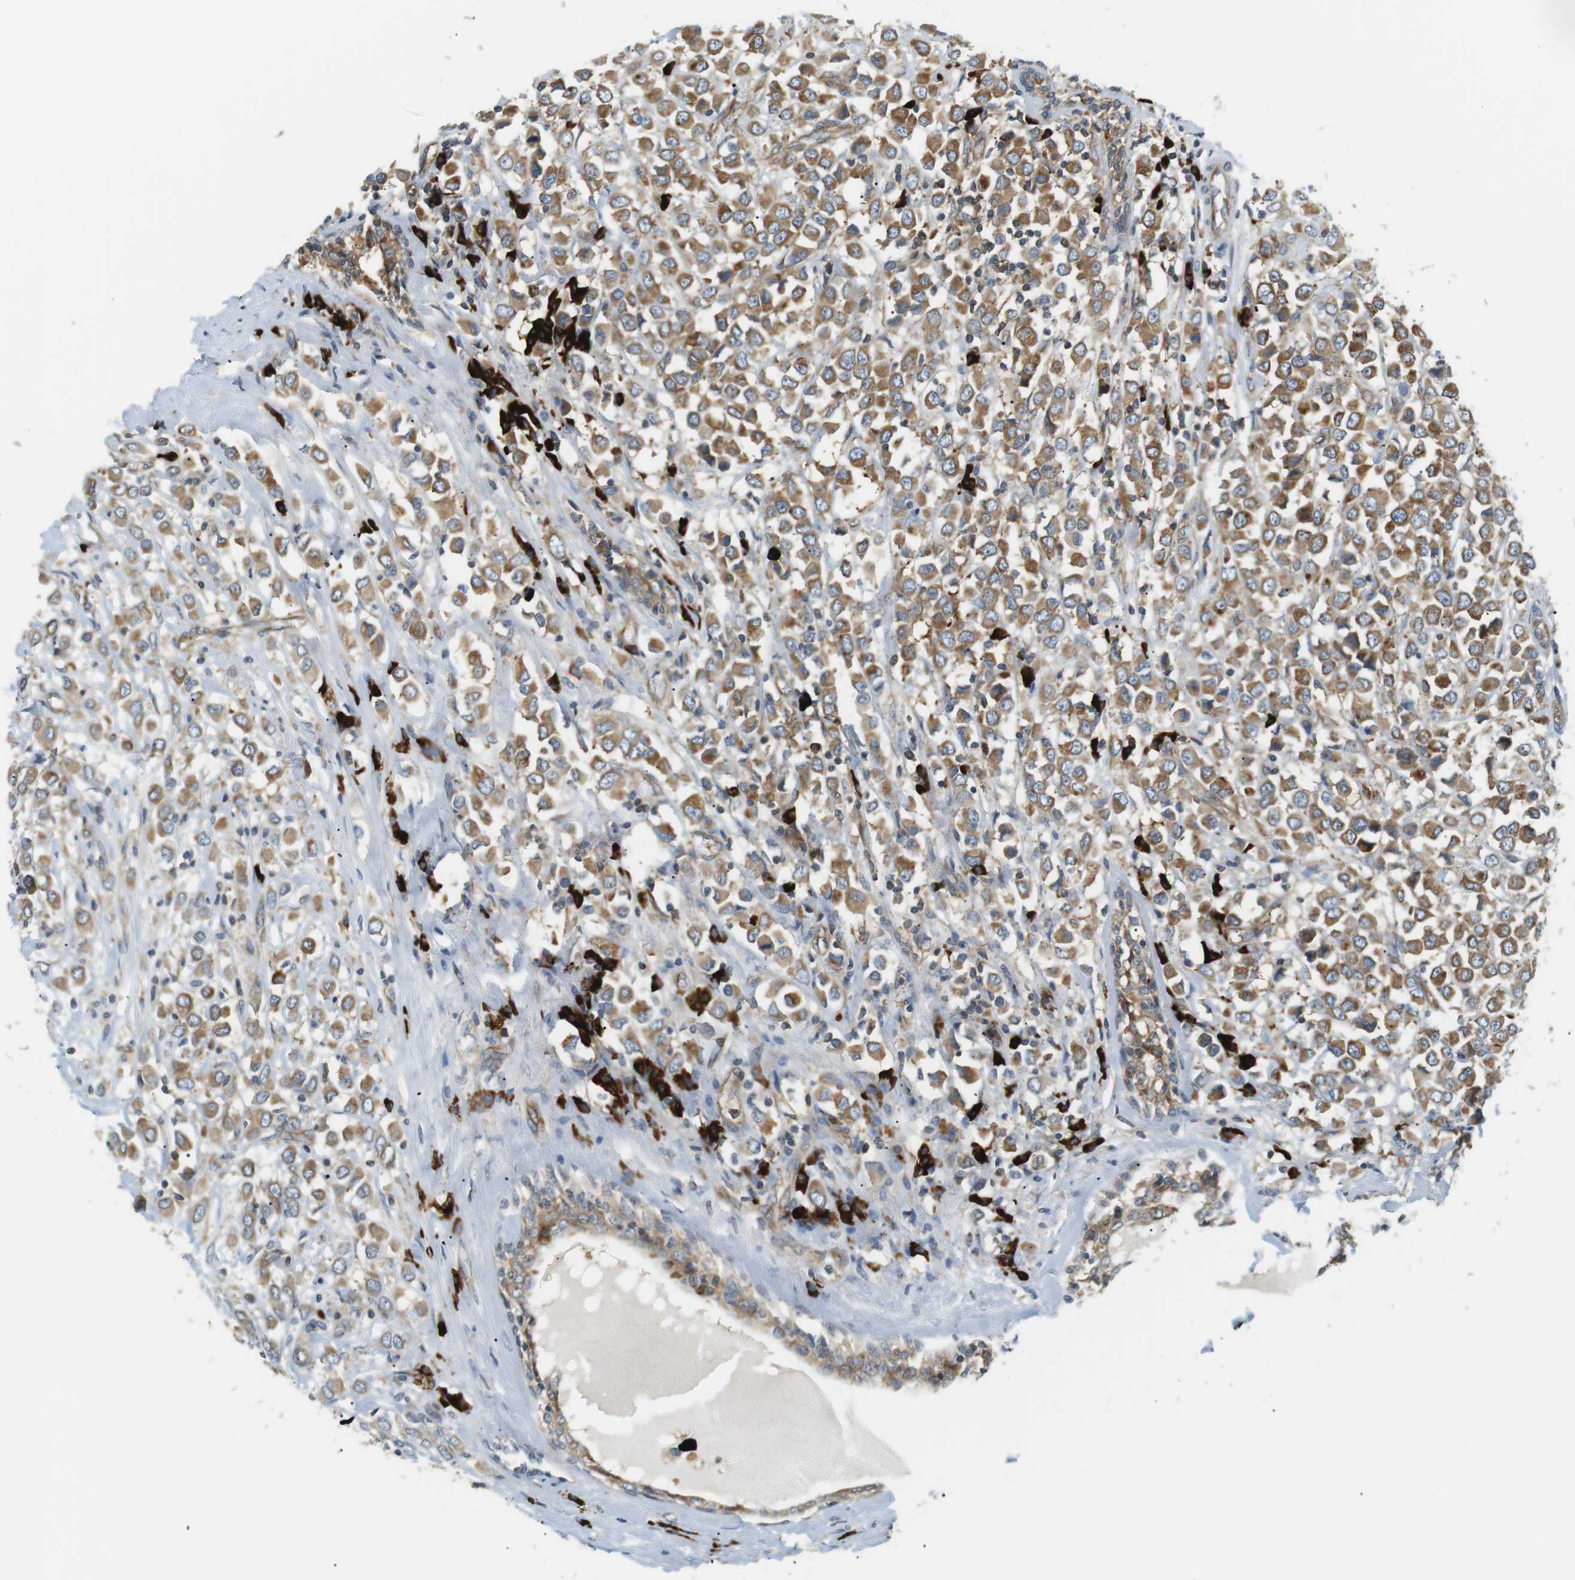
{"staining": {"intensity": "moderate", "quantity": ">75%", "location": "cytoplasmic/membranous"}, "tissue": "breast cancer", "cell_type": "Tumor cells", "image_type": "cancer", "snomed": [{"axis": "morphology", "description": "Duct carcinoma"}, {"axis": "topography", "description": "Breast"}], "caption": "Intraductal carcinoma (breast) stained with a brown dye reveals moderate cytoplasmic/membranous positive expression in approximately >75% of tumor cells.", "gene": "TMEM200A", "patient": {"sex": "female", "age": 61}}